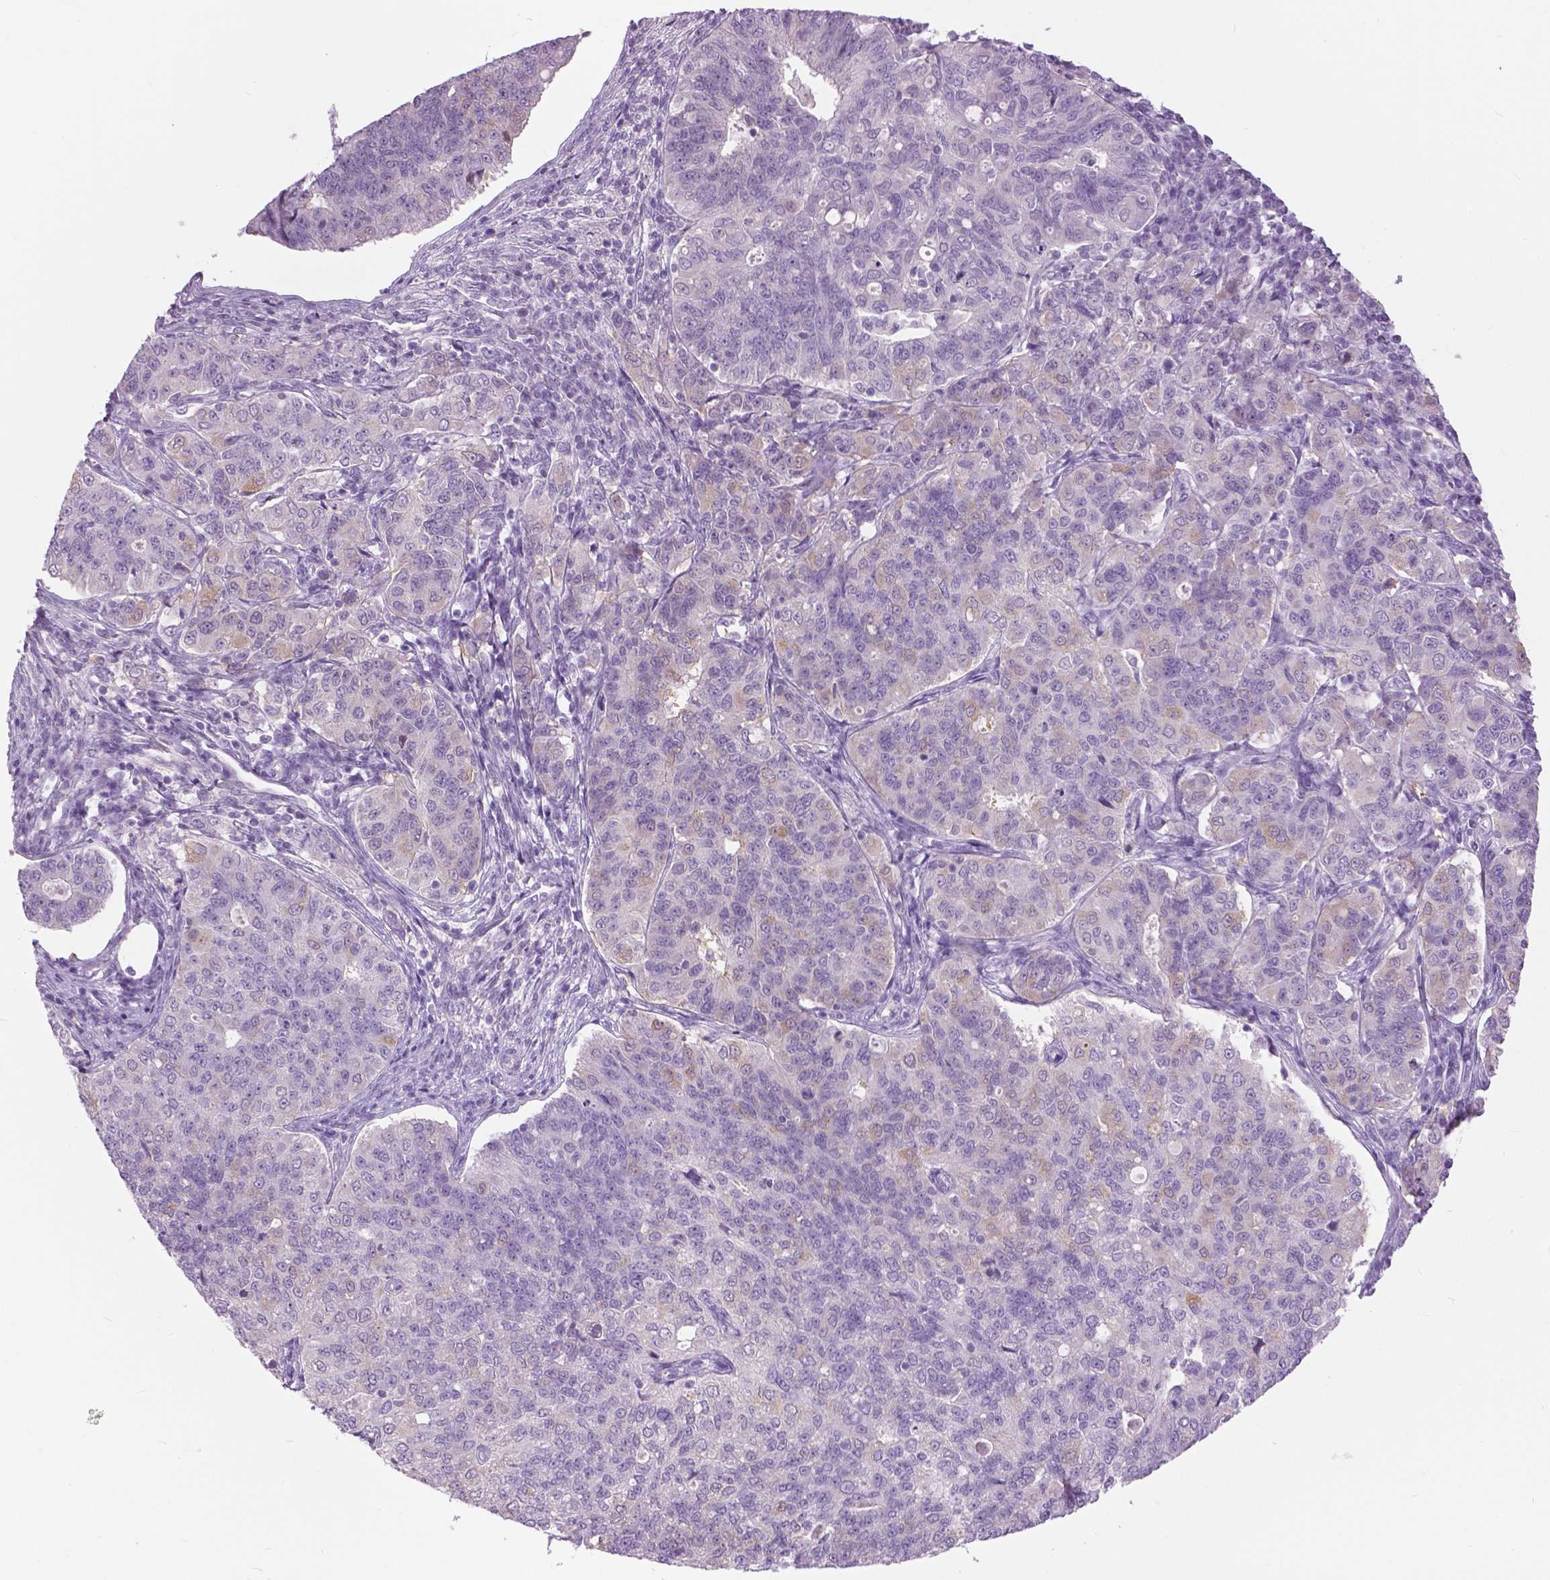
{"staining": {"intensity": "negative", "quantity": "none", "location": "none"}, "tissue": "endometrial cancer", "cell_type": "Tumor cells", "image_type": "cancer", "snomed": [{"axis": "morphology", "description": "Adenocarcinoma, NOS"}, {"axis": "topography", "description": "Endometrium"}], "caption": "Immunohistochemical staining of endometrial cancer (adenocarcinoma) displays no significant positivity in tumor cells.", "gene": "TP53TG5", "patient": {"sex": "female", "age": 43}}